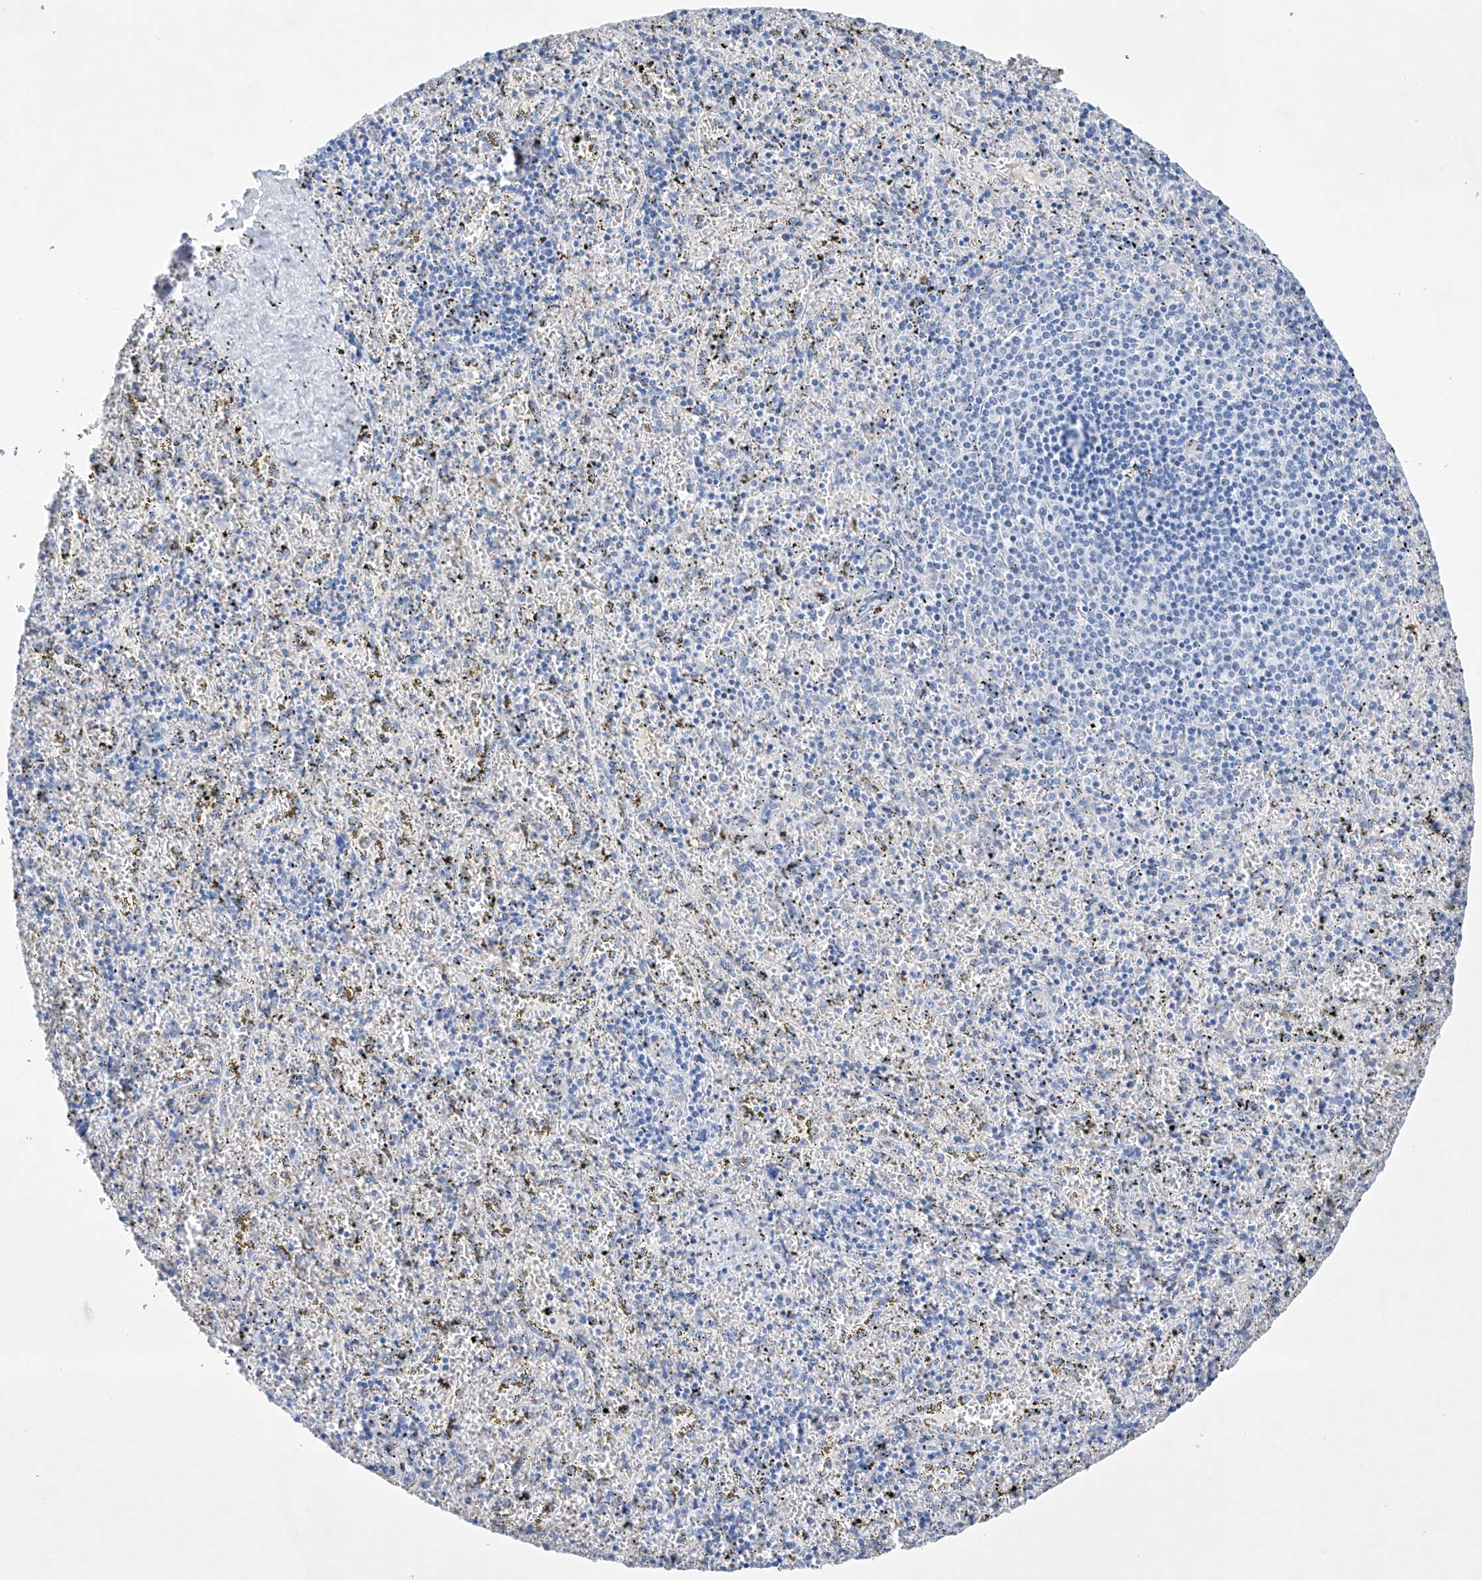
{"staining": {"intensity": "negative", "quantity": "none", "location": "none"}, "tissue": "spleen", "cell_type": "Cells in red pulp", "image_type": "normal", "snomed": [{"axis": "morphology", "description": "Normal tissue, NOS"}, {"axis": "topography", "description": "Spleen"}], "caption": "The photomicrograph demonstrates no significant staining in cells in red pulp of spleen.", "gene": "LURAP1", "patient": {"sex": "male", "age": 11}}